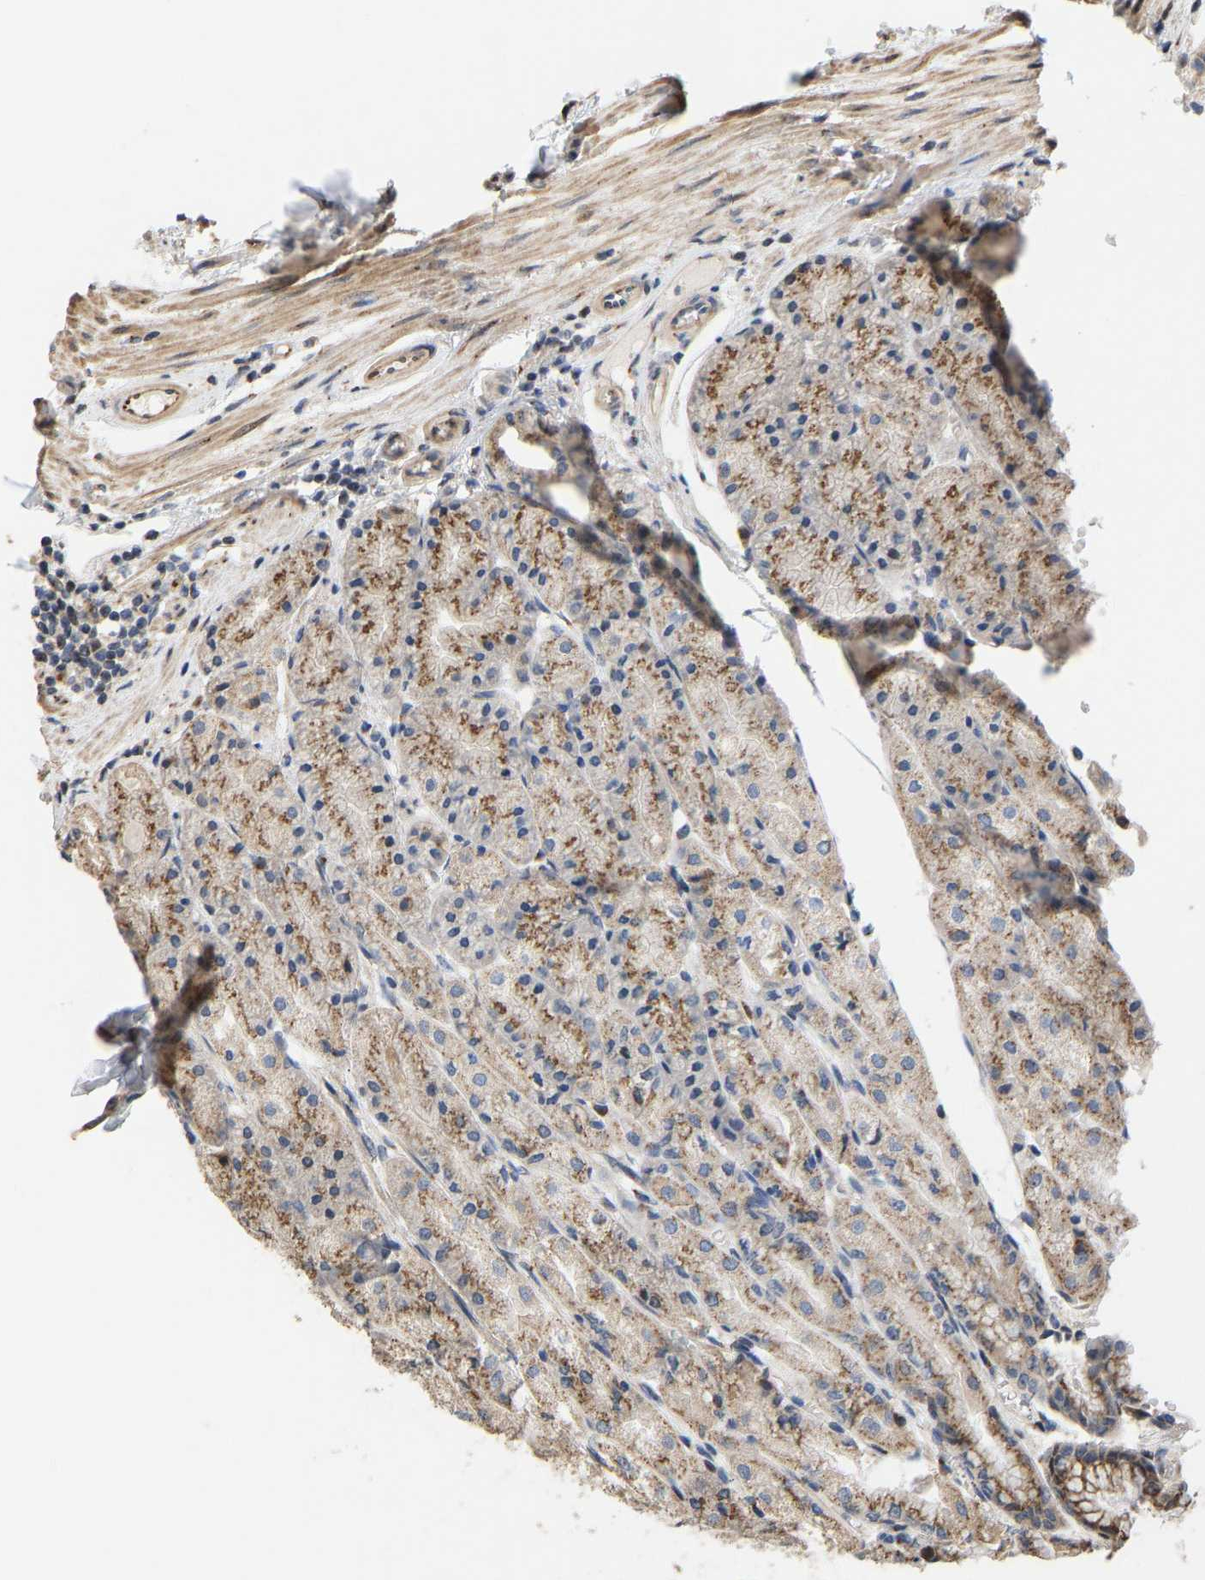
{"staining": {"intensity": "moderate", "quantity": ">75%", "location": "cytoplasmic/membranous"}, "tissue": "stomach", "cell_type": "Glandular cells", "image_type": "normal", "snomed": [{"axis": "morphology", "description": "Normal tissue, NOS"}, {"axis": "topography", "description": "Stomach, upper"}], "caption": "Protein expression analysis of normal stomach reveals moderate cytoplasmic/membranous expression in approximately >75% of glandular cells. (Stains: DAB in brown, nuclei in blue, Microscopy: brightfield microscopy at high magnification).", "gene": "YIPF4", "patient": {"sex": "male", "age": 72}}